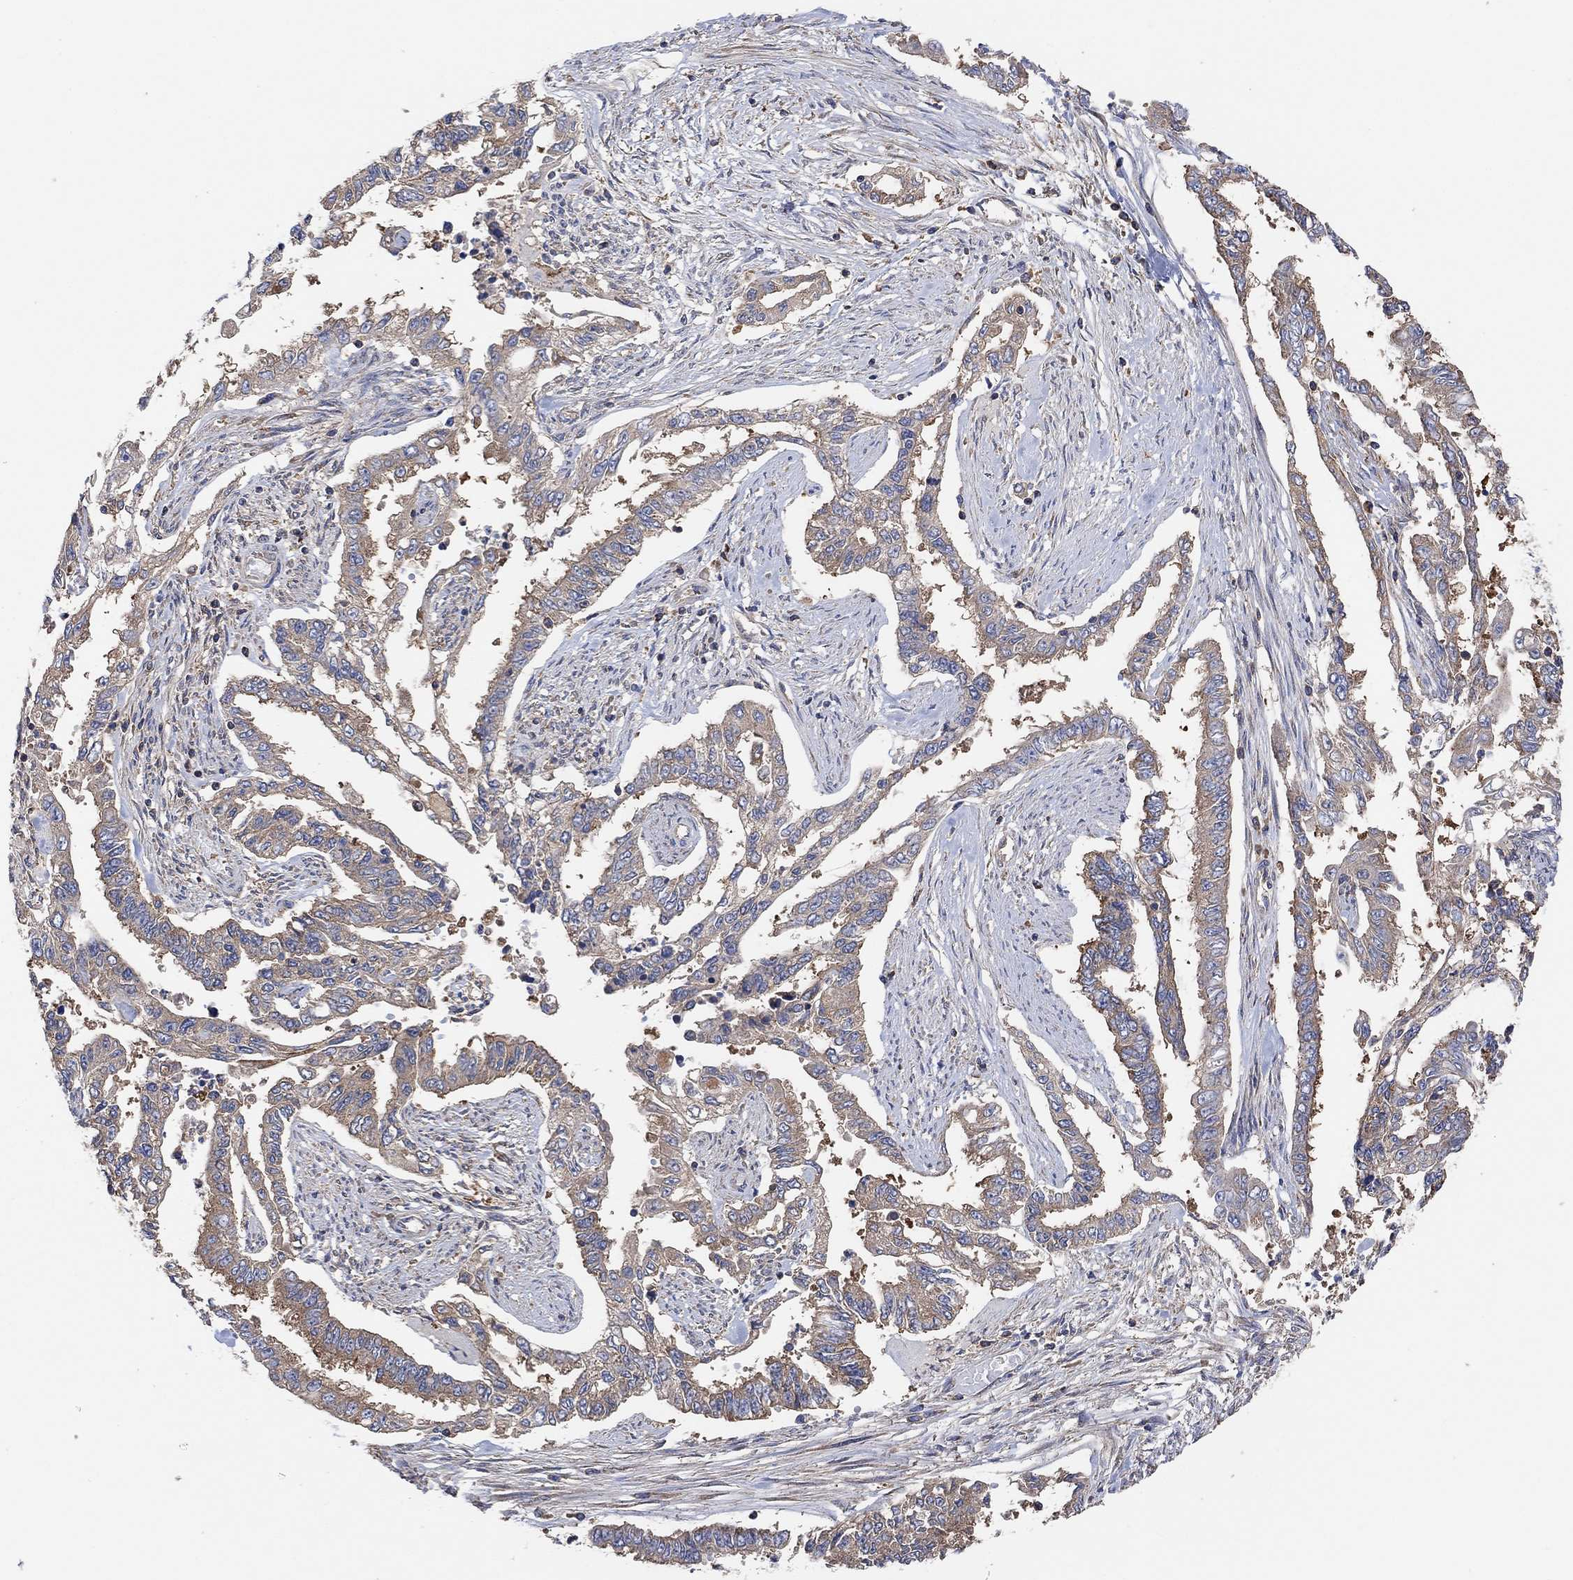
{"staining": {"intensity": "weak", "quantity": "25%-75%", "location": "cytoplasmic/membranous"}, "tissue": "endometrial cancer", "cell_type": "Tumor cells", "image_type": "cancer", "snomed": [{"axis": "morphology", "description": "Adenocarcinoma, NOS"}, {"axis": "topography", "description": "Uterus"}], "caption": "Immunohistochemistry (IHC) histopathology image of neoplastic tissue: human endometrial cancer stained using immunohistochemistry (IHC) reveals low levels of weak protein expression localized specifically in the cytoplasmic/membranous of tumor cells, appearing as a cytoplasmic/membranous brown color.", "gene": "BLOC1S3", "patient": {"sex": "female", "age": 59}}